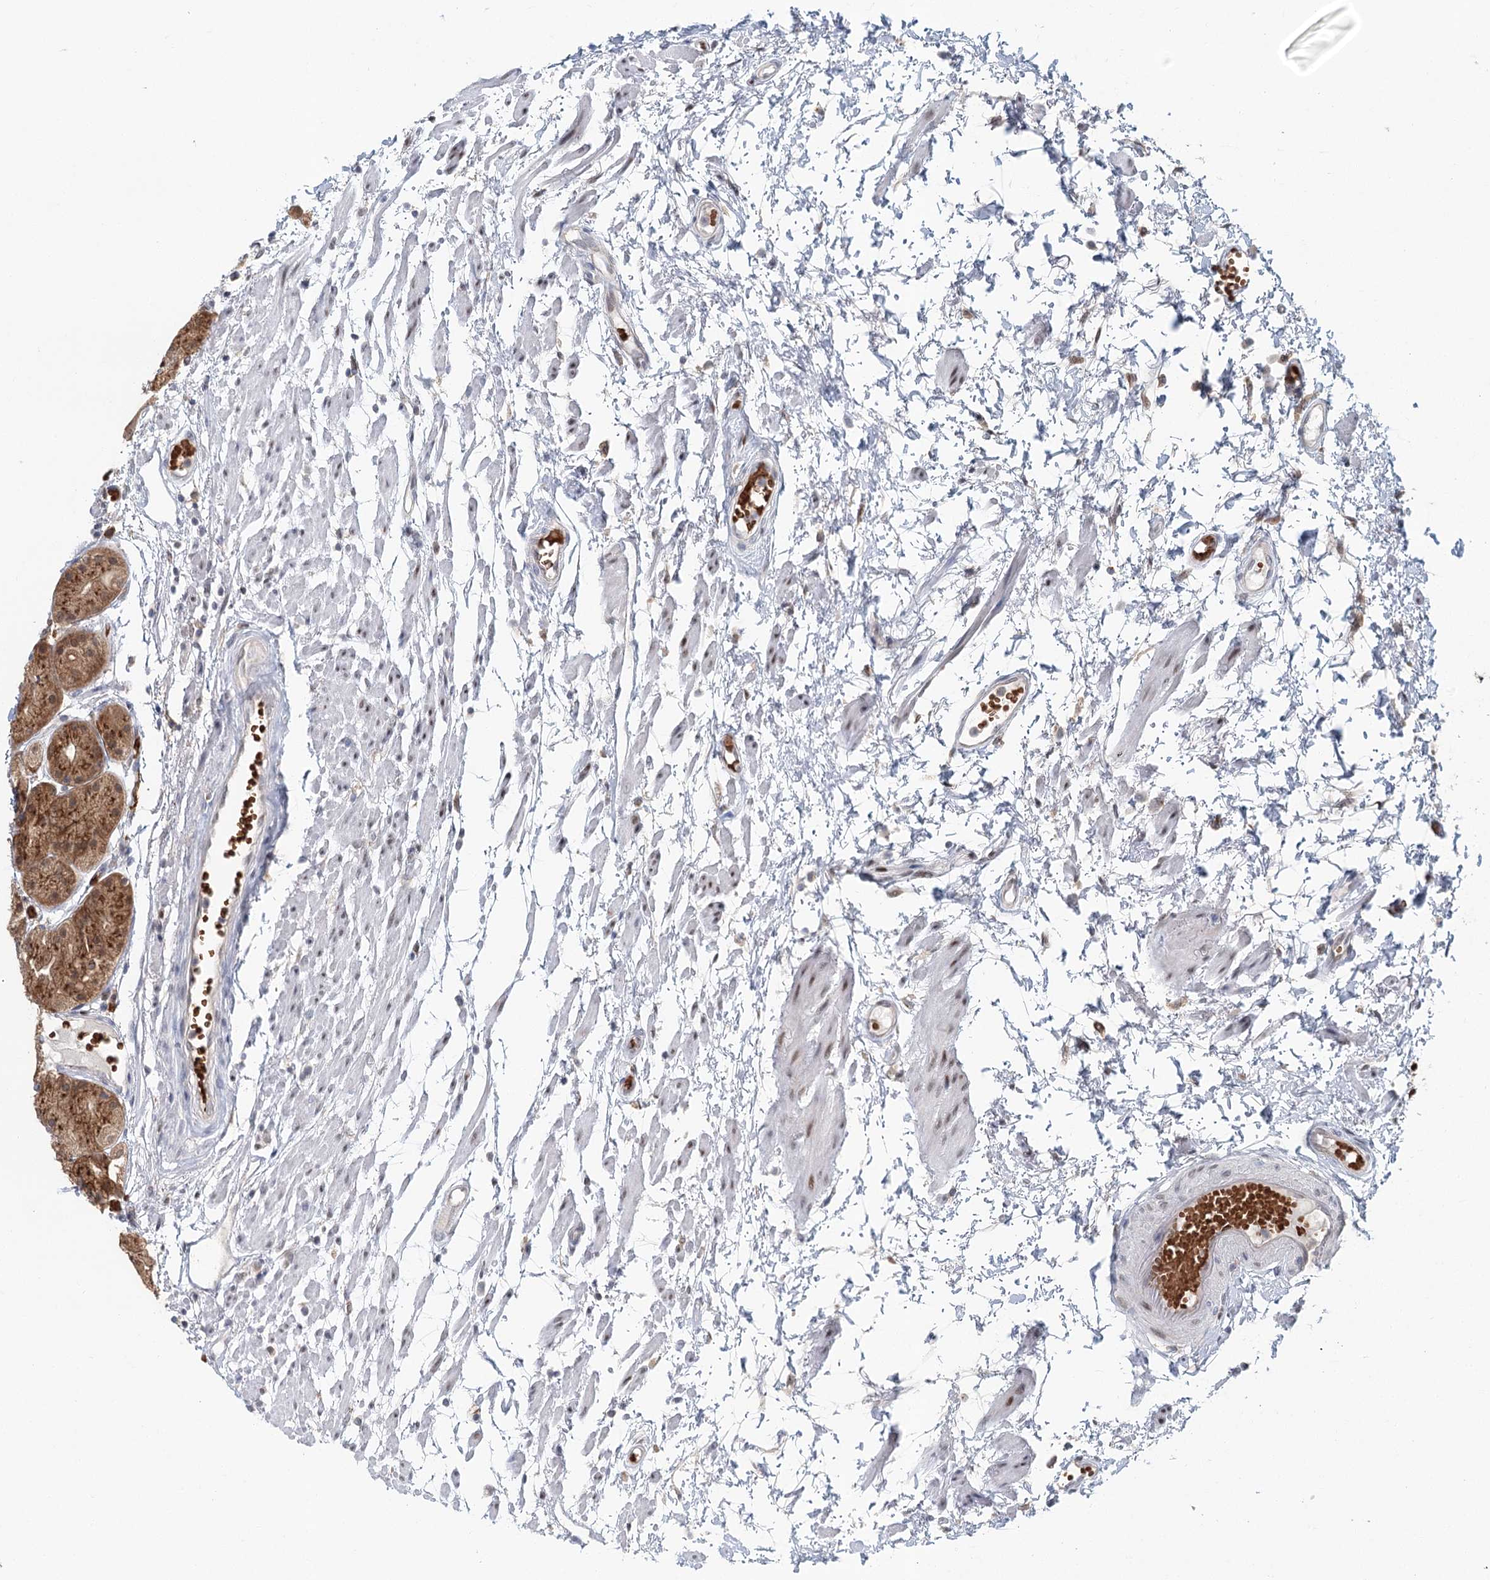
{"staining": {"intensity": "moderate", "quantity": ">75%", "location": "cytoplasmic/membranous"}, "tissue": "stomach", "cell_type": "Glandular cells", "image_type": "normal", "snomed": [{"axis": "morphology", "description": "Normal tissue, NOS"}, {"axis": "topography", "description": "Stomach, upper"}], "caption": "Immunohistochemistry staining of unremarkable stomach, which demonstrates medium levels of moderate cytoplasmic/membranous staining in approximately >75% of glandular cells indicating moderate cytoplasmic/membranous protein staining. The staining was performed using DAB (3,3'-diaminobenzidine) (brown) for protein detection and nuclei were counterstained in hematoxylin (blue).", "gene": "ADK", "patient": {"sex": "male", "age": 72}}